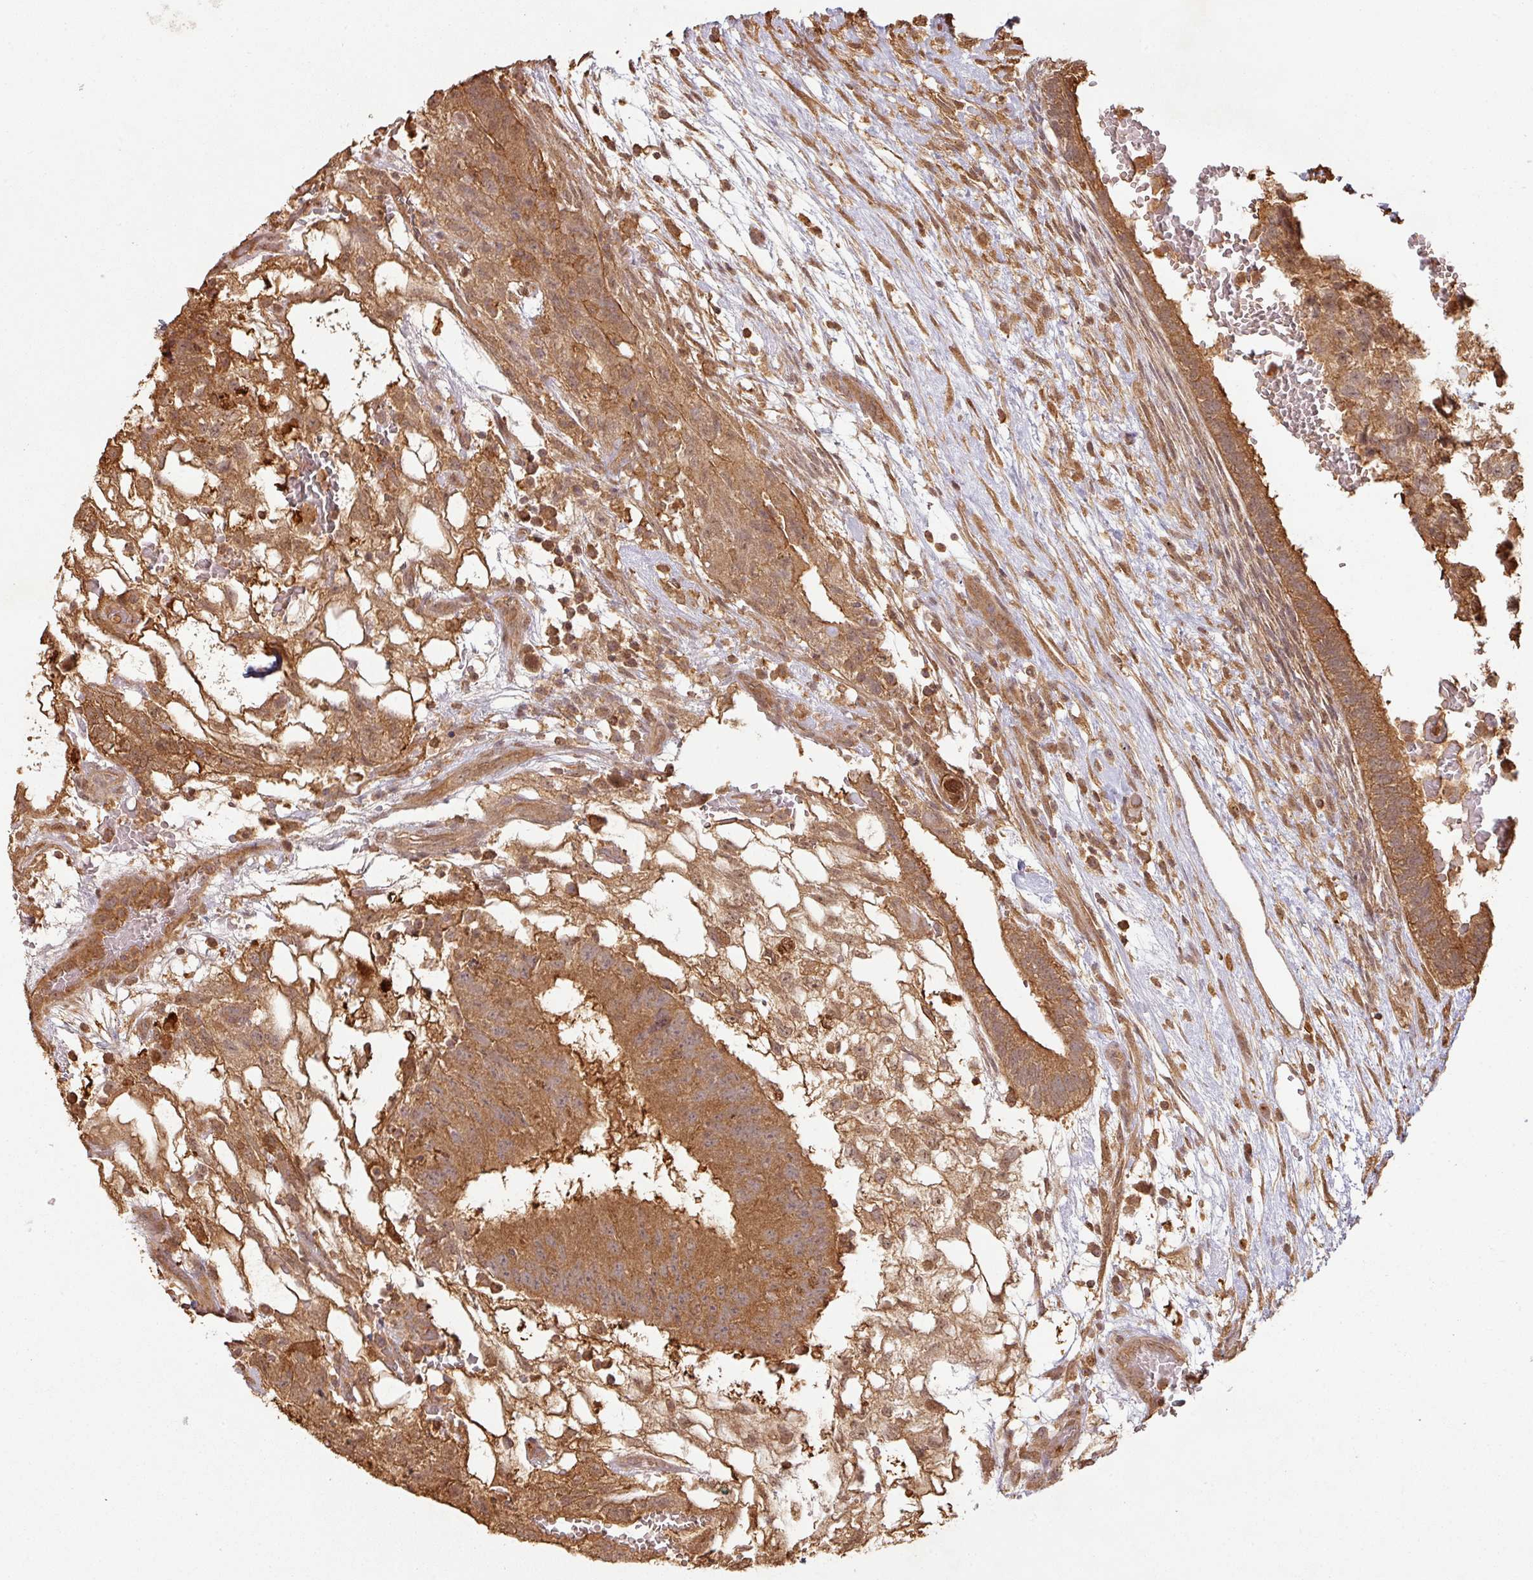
{"staining": {"intensity": "strong", "quantity": ">75%", "location": "cytoplasmic/membranous"}, "tissue": "testis cancer", "cell_type": "Tumor cells", "image_type": "cancer", "snomed": [{"axis": "morphology", "description": "Normal tissue, NOS"}, {"axis": "morphology", "description": "Carcinoma, Embryonal, NOS"}, {"axis": "topography", "description": "Testis"}], "caption": "Human testis cancer stained with a protein marker reveals strong staining in tumor cells.", "gene": "ZNF322", "patient": {"sex": "male", "age": 32}}